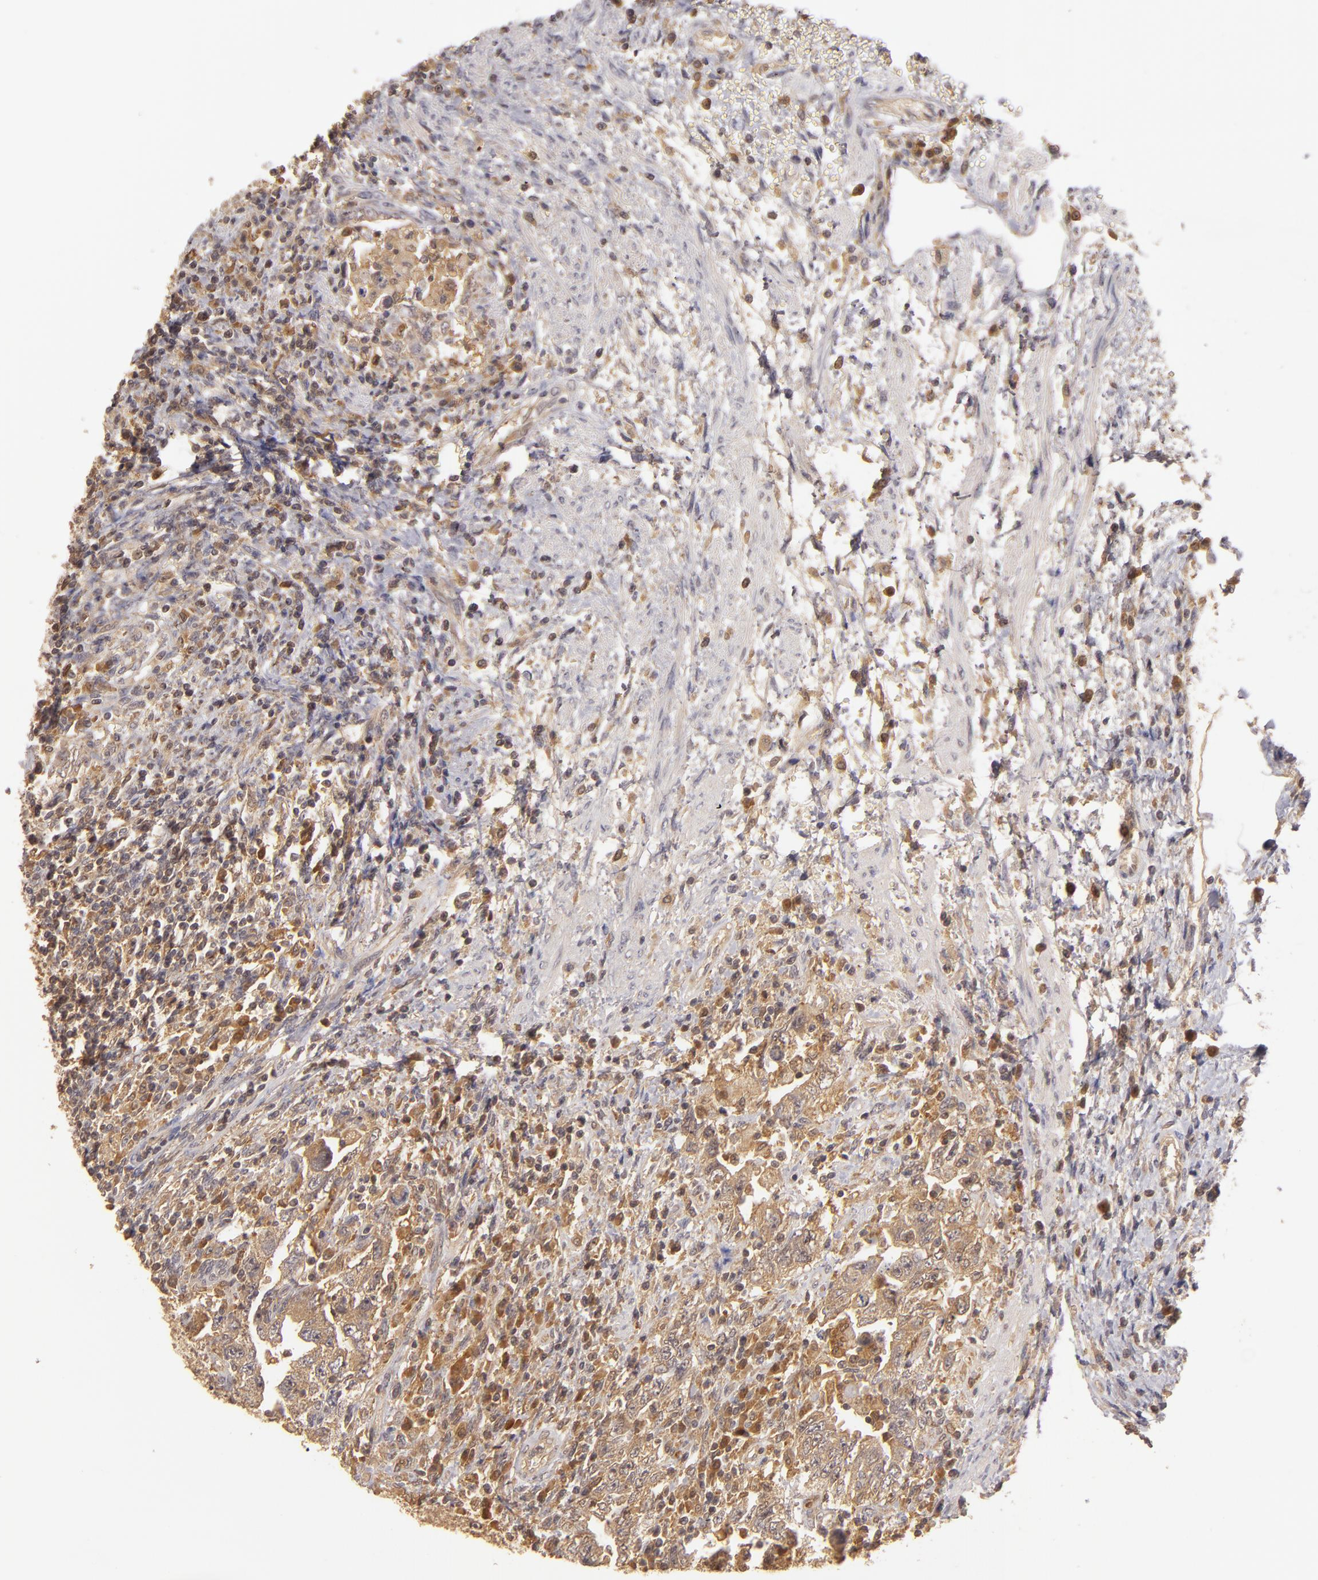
{"staining": {"intensity": "strong", "quantity": ">75%", "location": "cytoplasmic/membranous"}, "tissue": "testis cancer", "cell_type": "Tumor cells", "image_type": "cancer", "snomed": [{"axis": "morphology", "description": "Carcinoma, Embryonal, NOS"}, {"axis": "topography", "description": "Testis"}], "caption": "This photomicrograph exhibits embryonal carcinoma (testis) stained with immunohistochemistry to label a protein in brown. The cytoplasmic/membranous of tumor cells show strong positivity for the protein. Nuclei are counter-stained blue.", "gene": "PRKCD", "patient": {"sex": "male", "age": 26}}